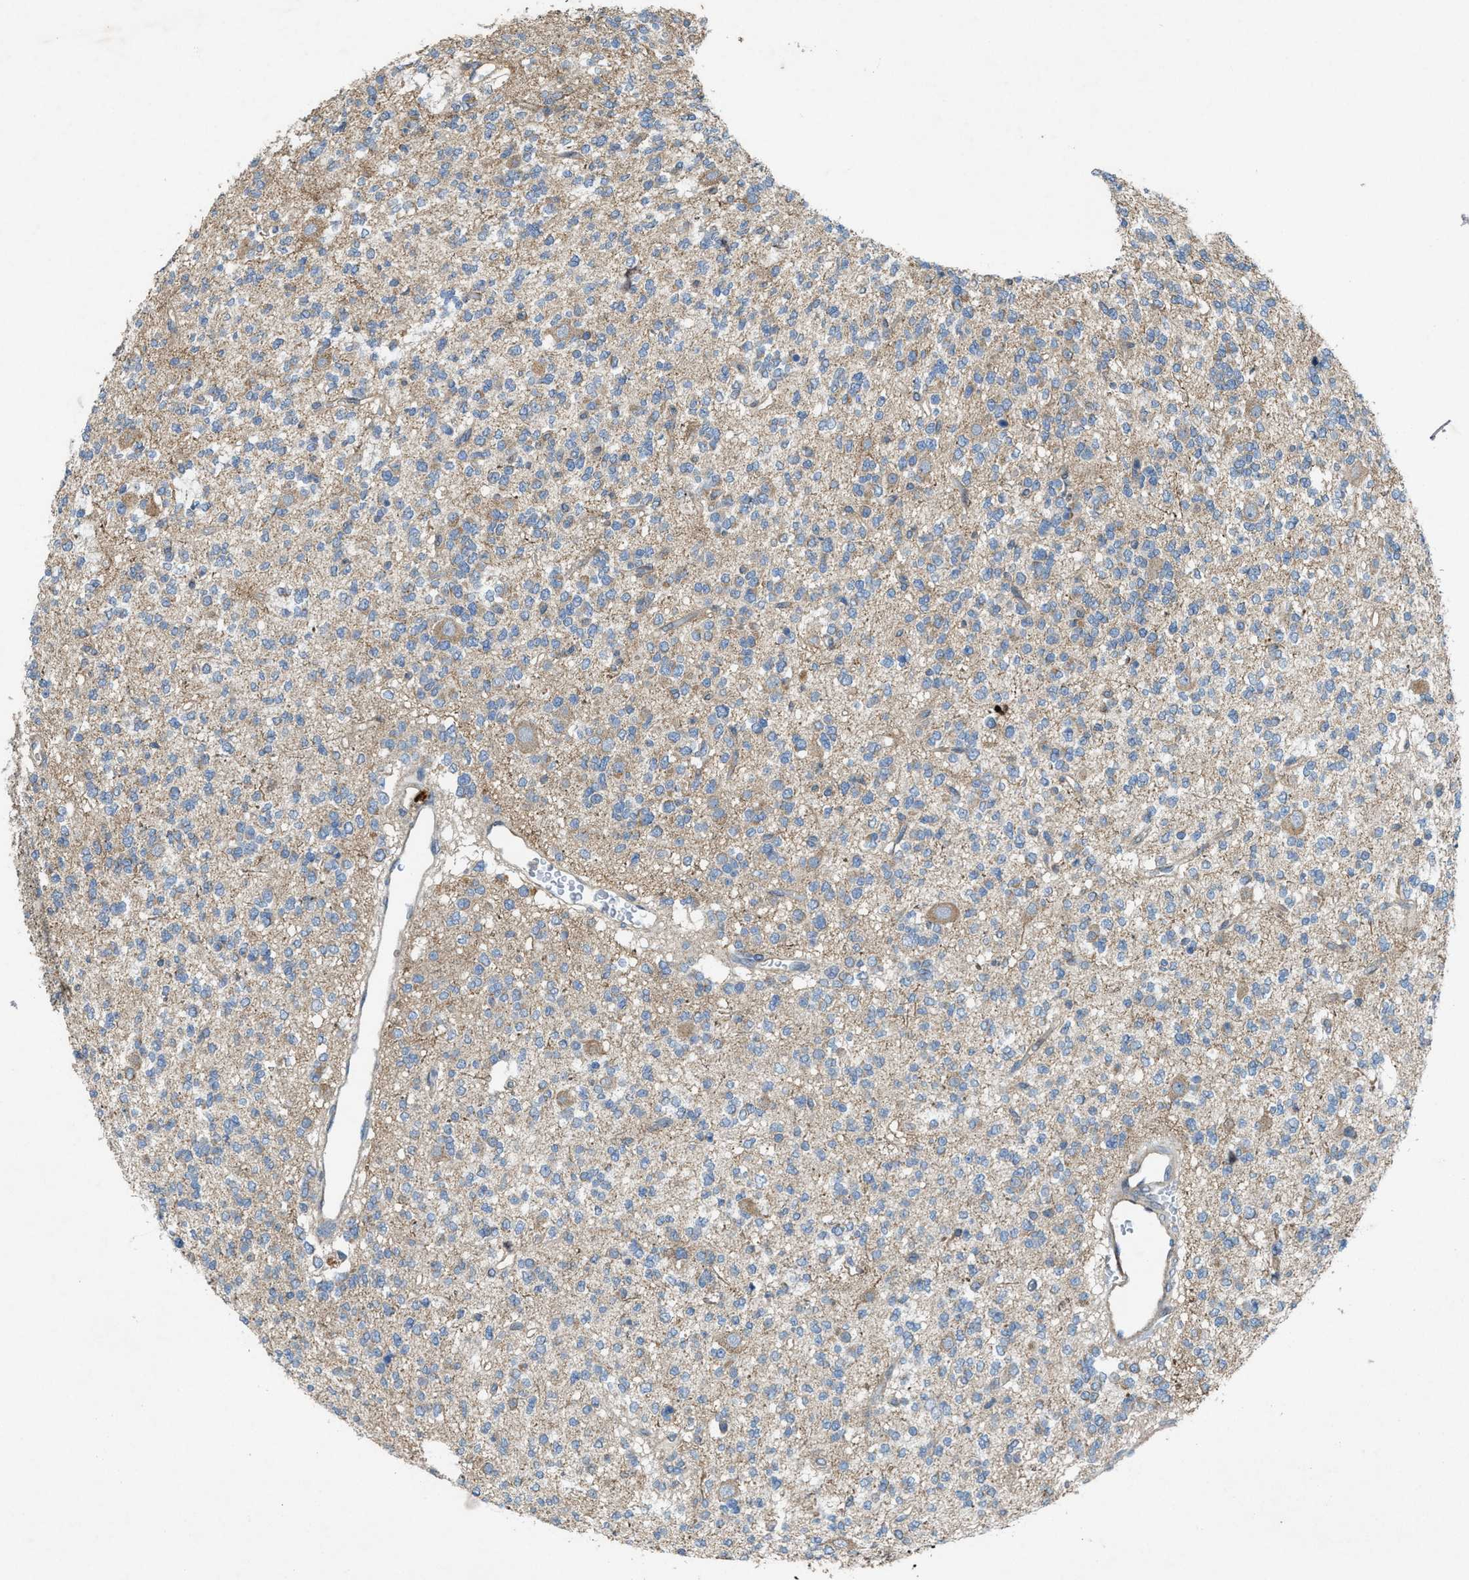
{"staining": {"intensity": "weak", "quantity": "<25%", "location": "cytoplasmic/membranous"}, "tissue": "glioma", "cell_type": "Tumor cells", "image_type": "cancer", "snomed": [{"axis": "morphology", "description": "Glioma, malignant, Low grade"}, {"axis": "topography", "description": "Brain"}], "caption": "Immunohistochemical staining of low-grade glioma (malignant) displays no significant expression in tumor cells.", "gene": "PDP2", "patient": {"sex": "male", "age": 38}}